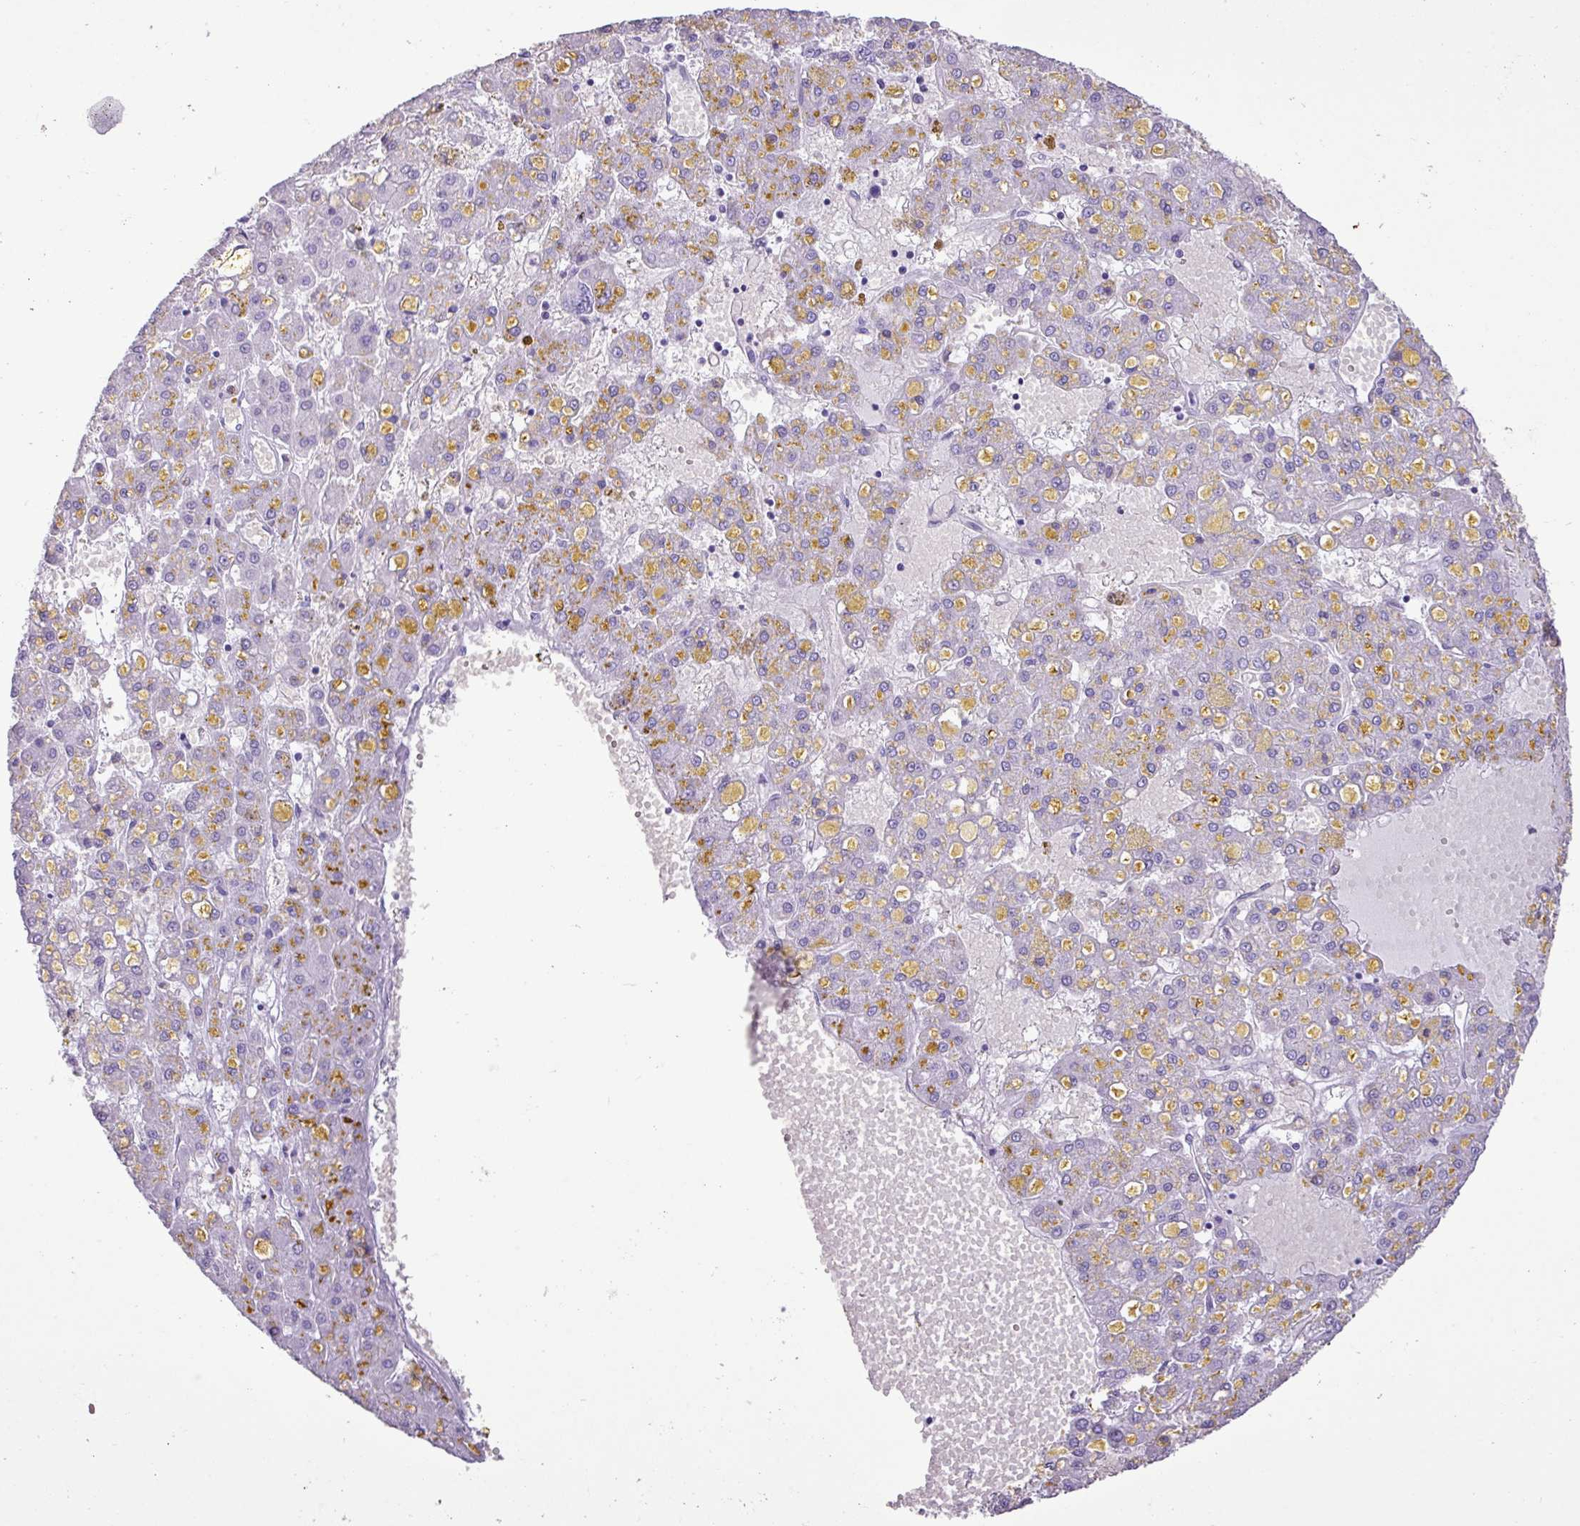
{"staining": {"intensity": "negative", "quantity": "none", "location": "none"}, "tissue": "liver cancer", "cell_type": "Tumor cells", "image_type": "cancer", "snomed": [{"axis": "morphology", "description": "Carcinoma, Hepatocellular, NOS"}, {"axis": "topography", "description": "Liver"}], "caption": "A high-resolution image shows immunohistochemistry staining of liver cancer (hepatocellular carcinoma), which demonstrates no significant staining in tumor cells. (Brightfield microscopy of DAB immunohistochemistry (IHC) at high magnification).", "gene": "ZSCAN5A", "patient": {"sex": "male", "age": 67}}